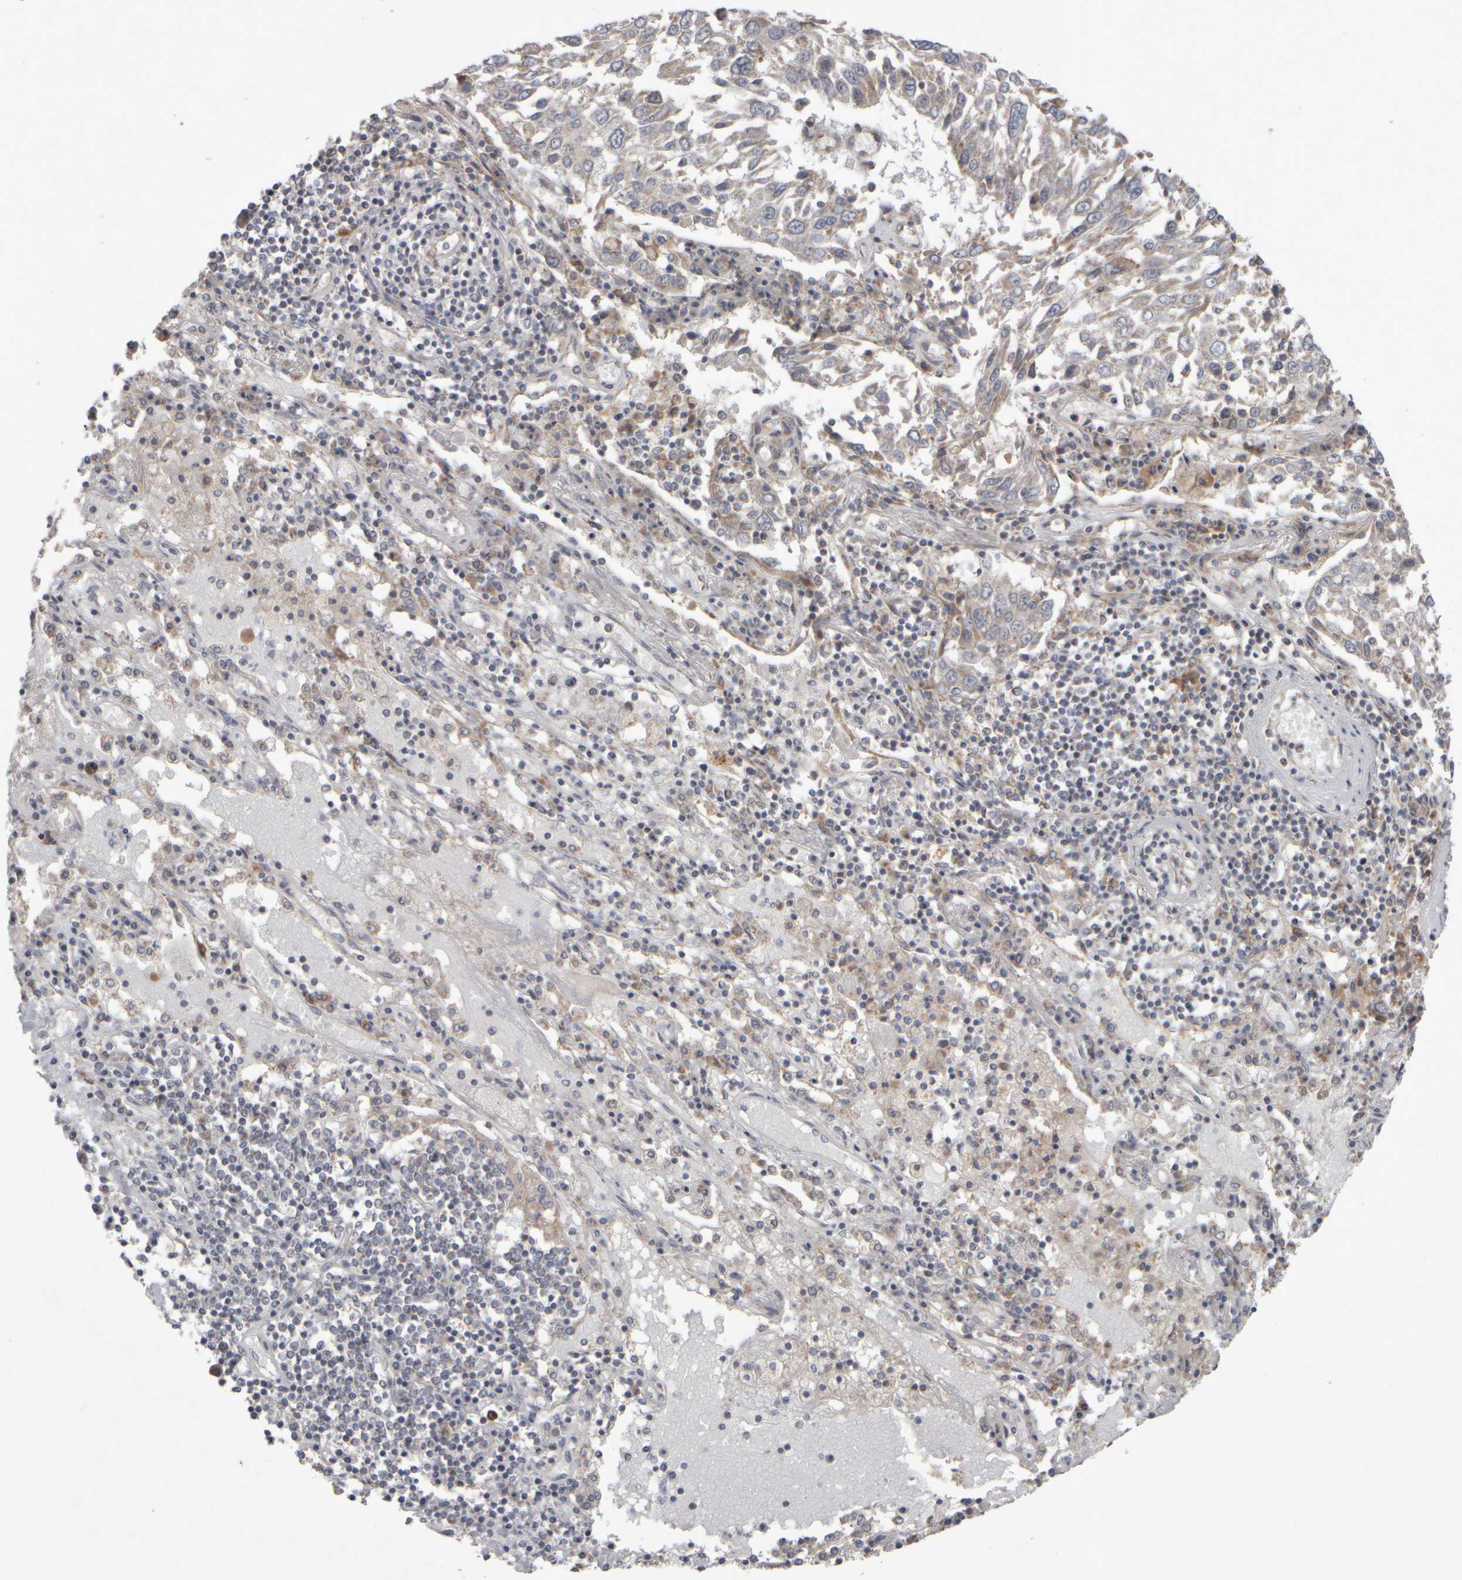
{"staining": {"intensity": "weak", "quantity": ">75%", "location": "cytoplasmic/membranous"}, "tissue": "lung cancer", "cell_type": "Tumor cells", "image_type": "cancer", "snomed": [{"axis": "morphology", "description": "Squamous cell carcinoma, NOS"}, {"axis": "topography", "description": "Lung"}], "caption": "Immunohistochemistry of human lung cancer (squamous cell carcinoma) reveals low levels of weak cytoplasmic/membranous staining in about >75% of tumor cells.", "gene": "SCO1", "patient": {"sex": "male", "age": 65}}